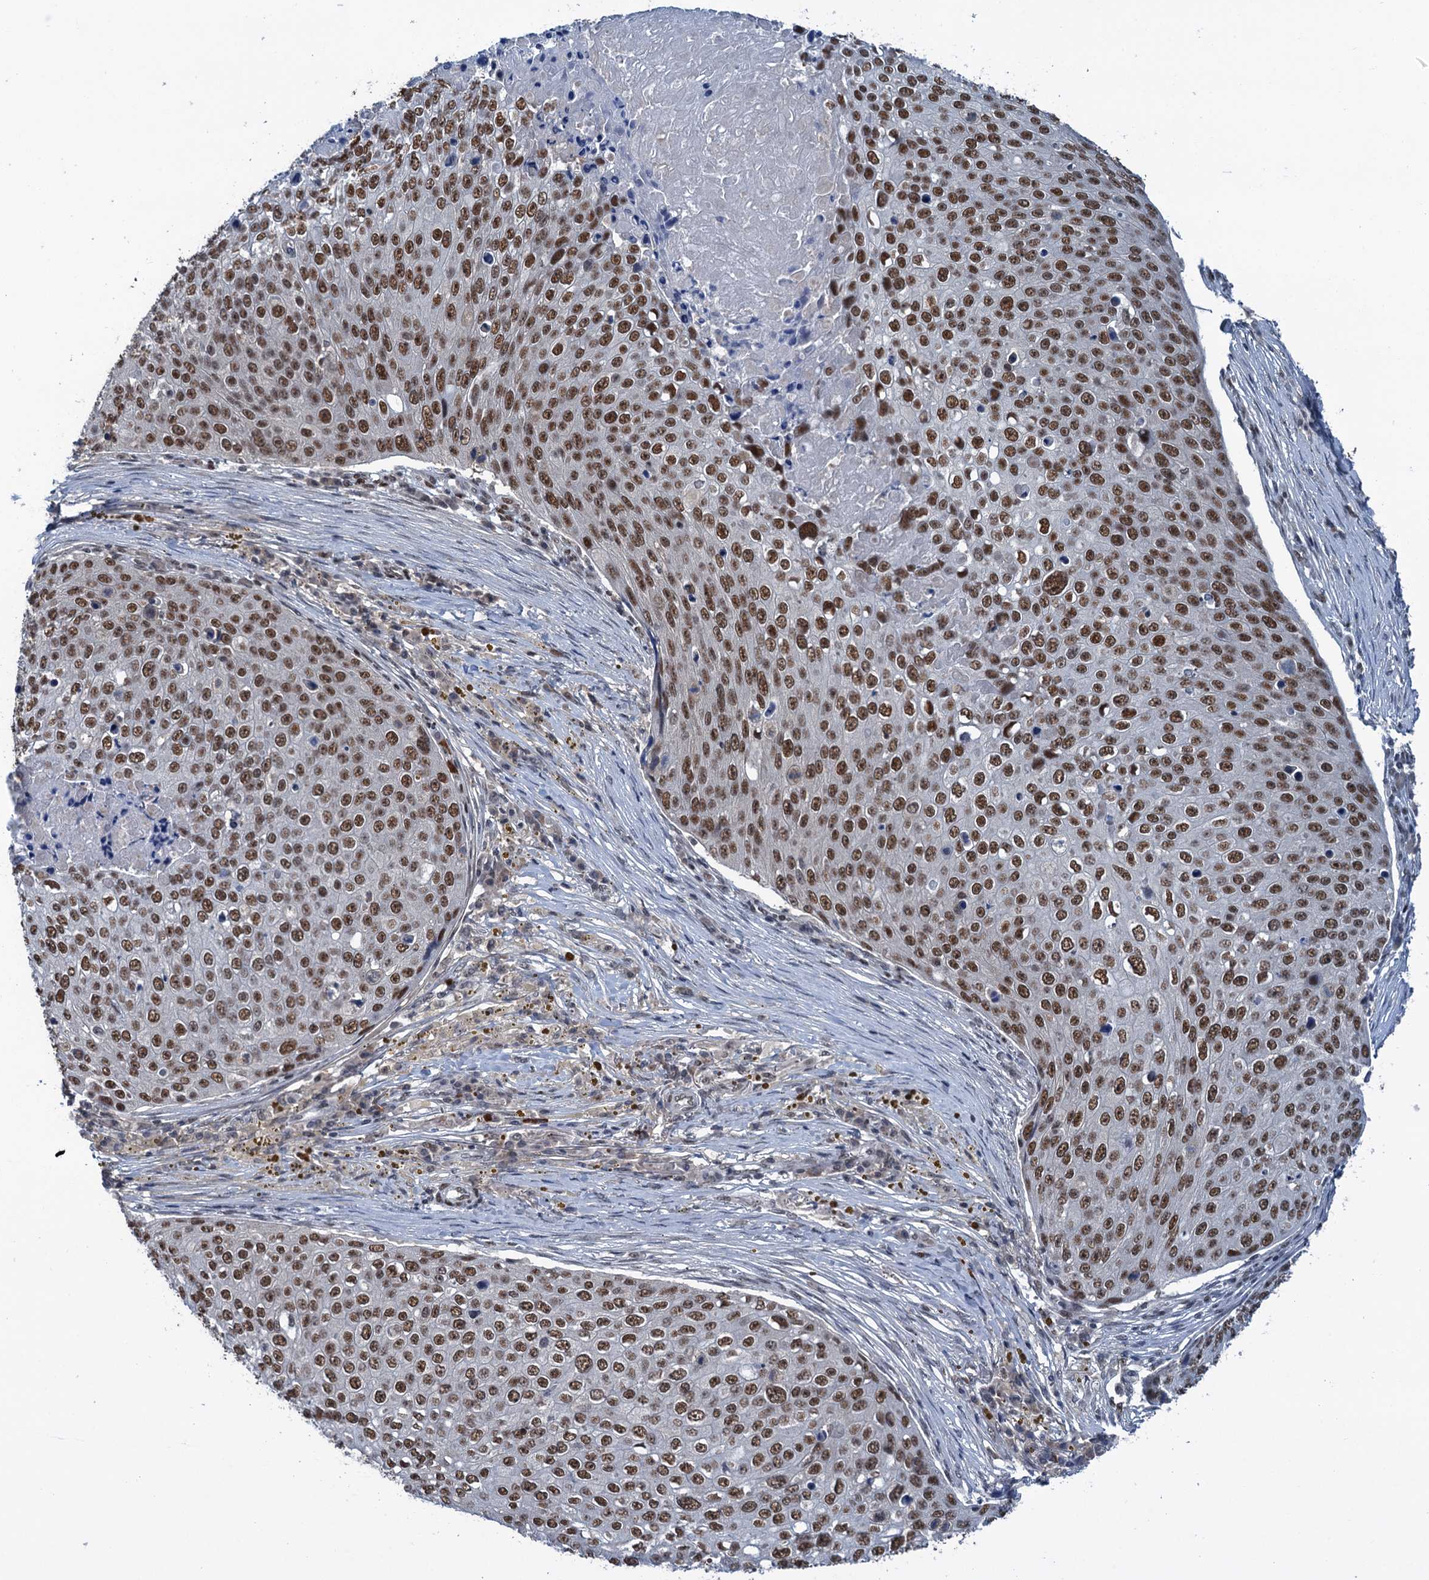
{"staining": {"intensity": "moderate", "quantity": ">75%", "location": "nuclear"}, "tissue": "skin cancer", "cell_type": "Tumor cells", "image_type": "cancer", "snomed": [{"axis": "morphology", "description": "Squamous cell carcinoma, NOS"}, {"axis": "topography", "description": "Skin"}], "caption": "High-magnification brightfield microscopy of skin cancer stained with DAB (3,3'-diaminobenzidine) (brown) and counterstained with hematoxylin (blue). tumor cells exhibit moderate nuclear expression is appreciated in about>75% of cells. (brown staining indicates protein expression, while blue staining denotes nuclei).", "gene": "SAE1", "patient": {"sex": "male", "age": 71}}